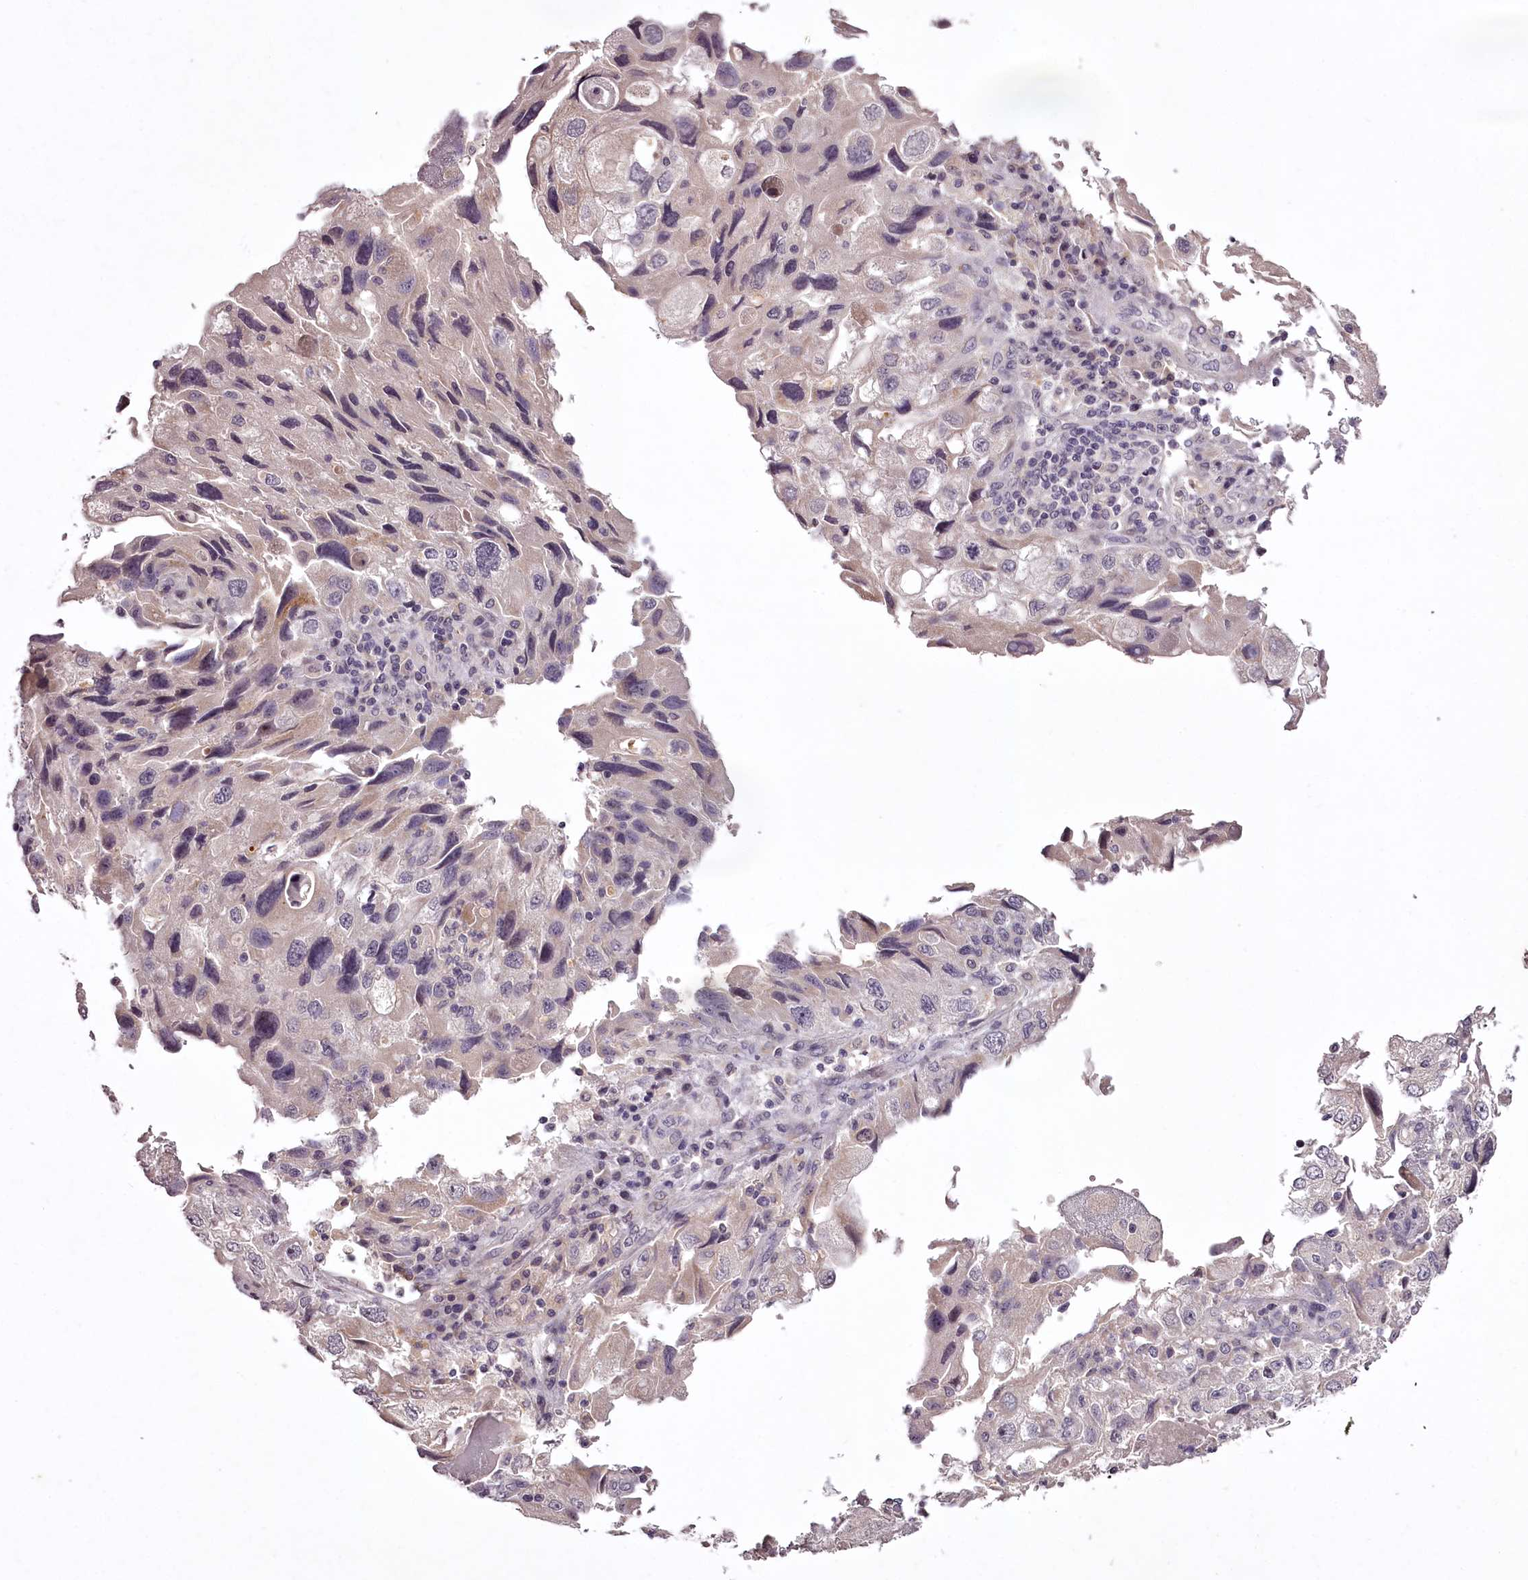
{"staining": {"intensity": "weak", "quantity": "<25%", "location": "cytoplasmic/membranous"}, "tissue": "endometrial cancer", "cell_type": "Tumor cells", "image_type": "cancer", "snomed": [{"axis": "morphology", "description": "Adenocarcinoma, NOS"}, {"axis": "topography", "description": "Endometrium"}], "caption": "The IHC image has no significant staining in tumor cells of endometrial cancer (adenocarcinoma) tissue.", "gene": "RBMXL2", "patient": {"sex": "female", "age": 49}}